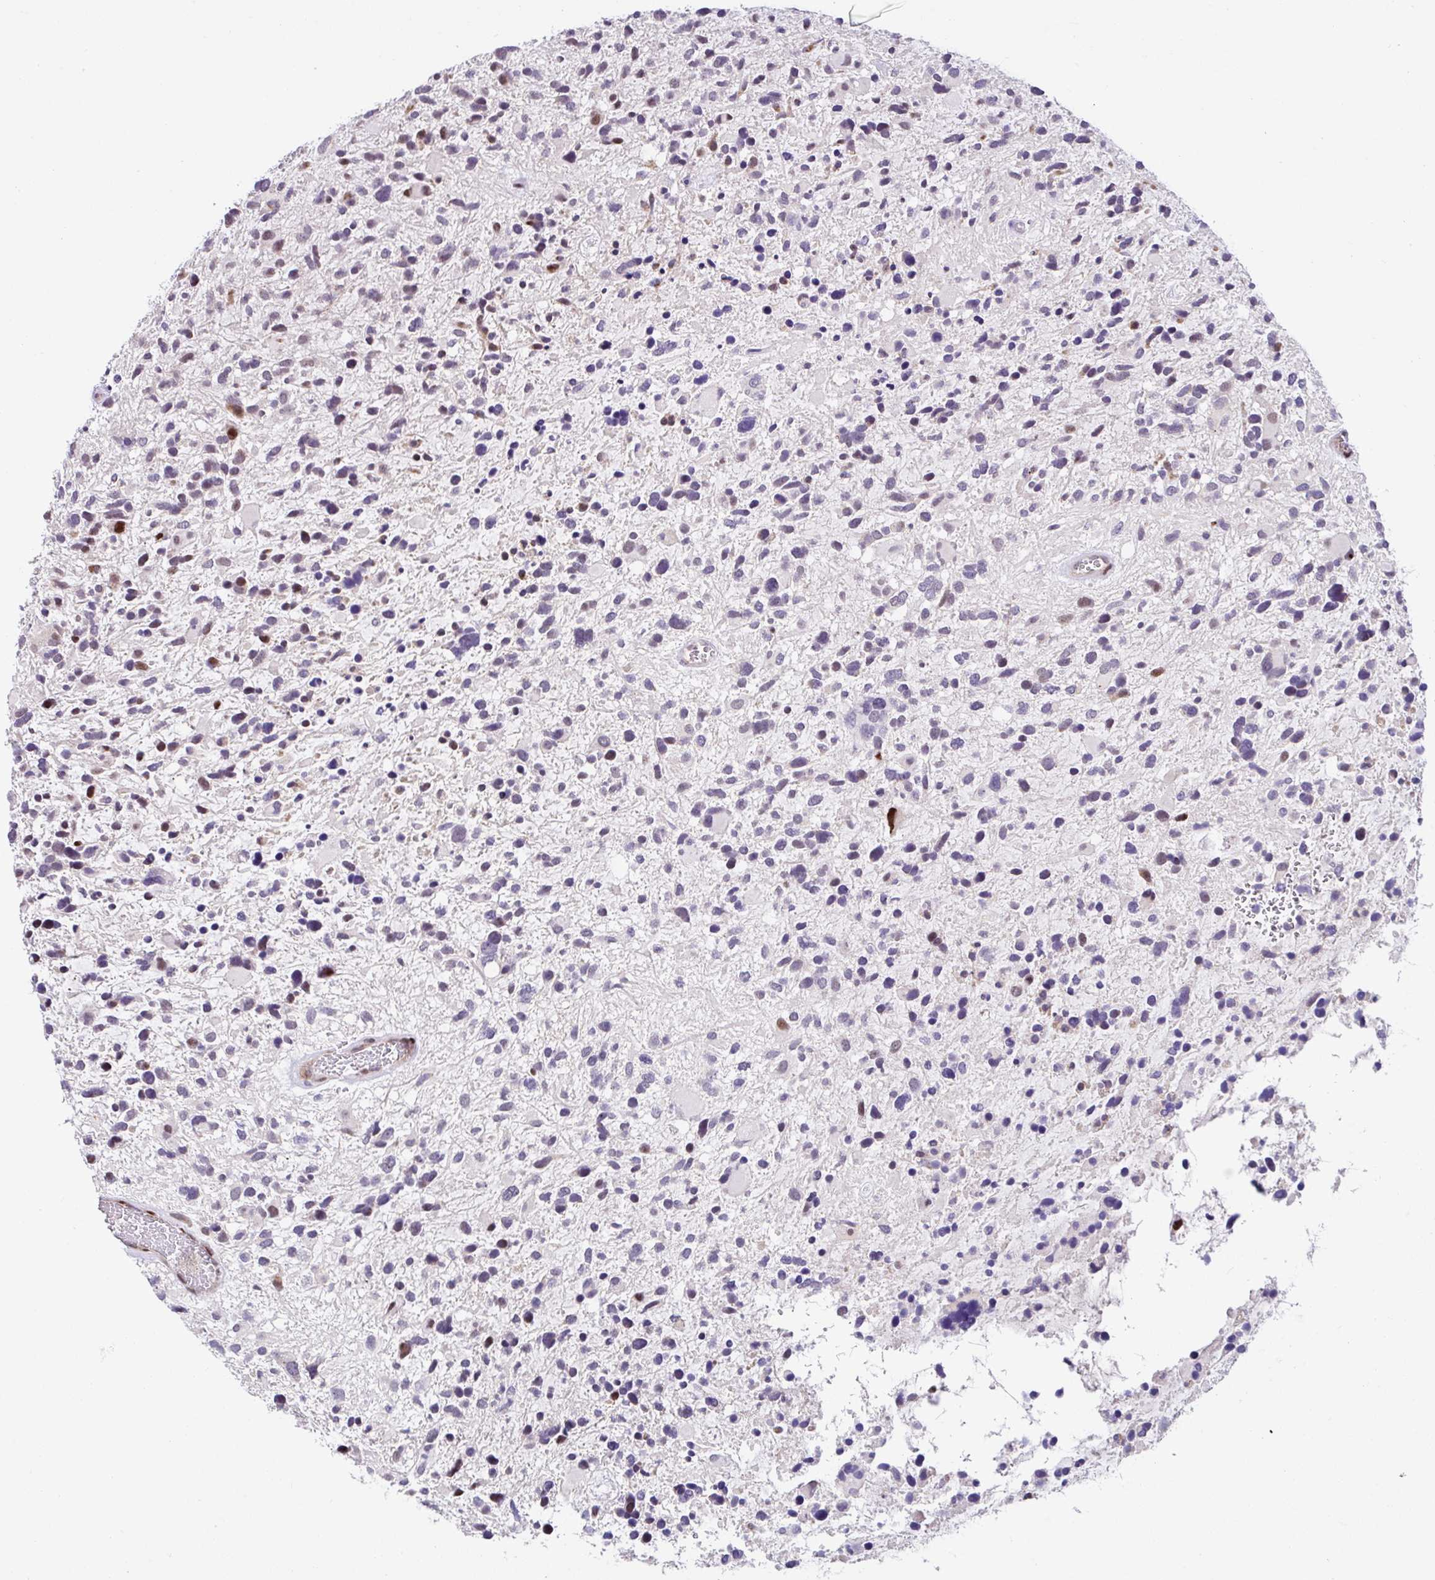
{"staining": {"intensity": "moderate", "quantity": "<25%", "location": "cytoplasmic/membranous,nuclear"}, "tissue": "glioma", "cell_type": "Tumor cells", "image_type": "cancer", "snomed": [{"axis": "morphology", "description": "Glioma, malignant, High grade"}, {"axis": "topography", "description": "Brain"}], "caption": "A histopathology image of human malignant high-grade glioma stained for a protein reveals moderate cytoplasmic/membranous and nuclear brown staining in tumor cells. (DAB IHC, brown staining for protein, blue staining for nuclei).", "gene": "SARS2", "patient": {"sex": "female", "age": 11}}